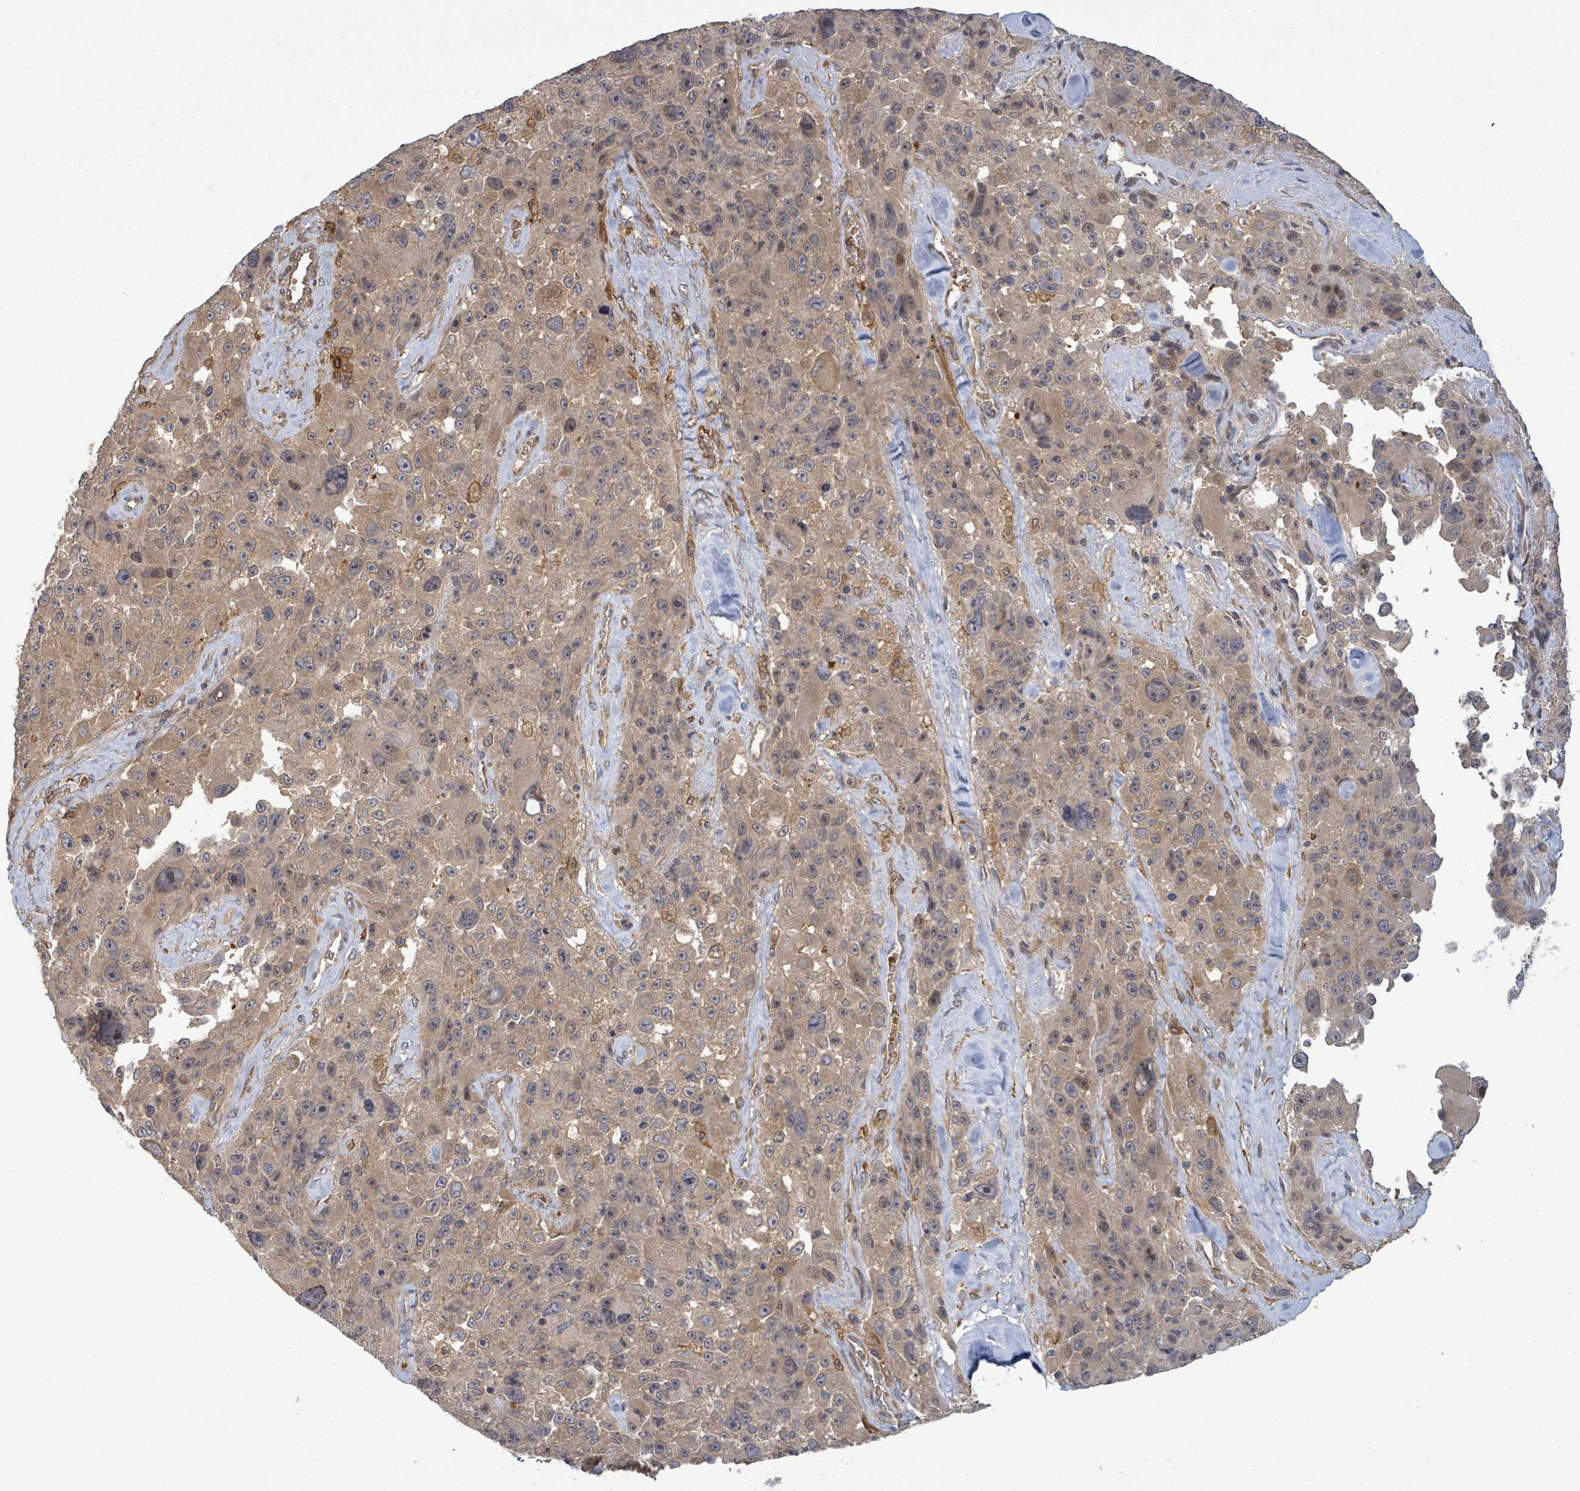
{"staining": {"intensity": "weak", "quantity": "25%-75%", "location": "cytoplasmic/membranous"}, "tissue": "melanoma", "cell_type": "Tumor cells", "image_type": "cancer", "snomed": [{"axis": "morphology", "description": "Malignant melanoma, Metastatic site"}, {"axis": "topography", "description": "Lymph node"}], "caption": "About 25%-75% of tumor cells in melanoma display weak cytoplasmic/membranous protein staining as visualized by brown immunohistochemical staining.", "gene": "MAP3K6", "patient": {"sex": "male", "age": 62}}